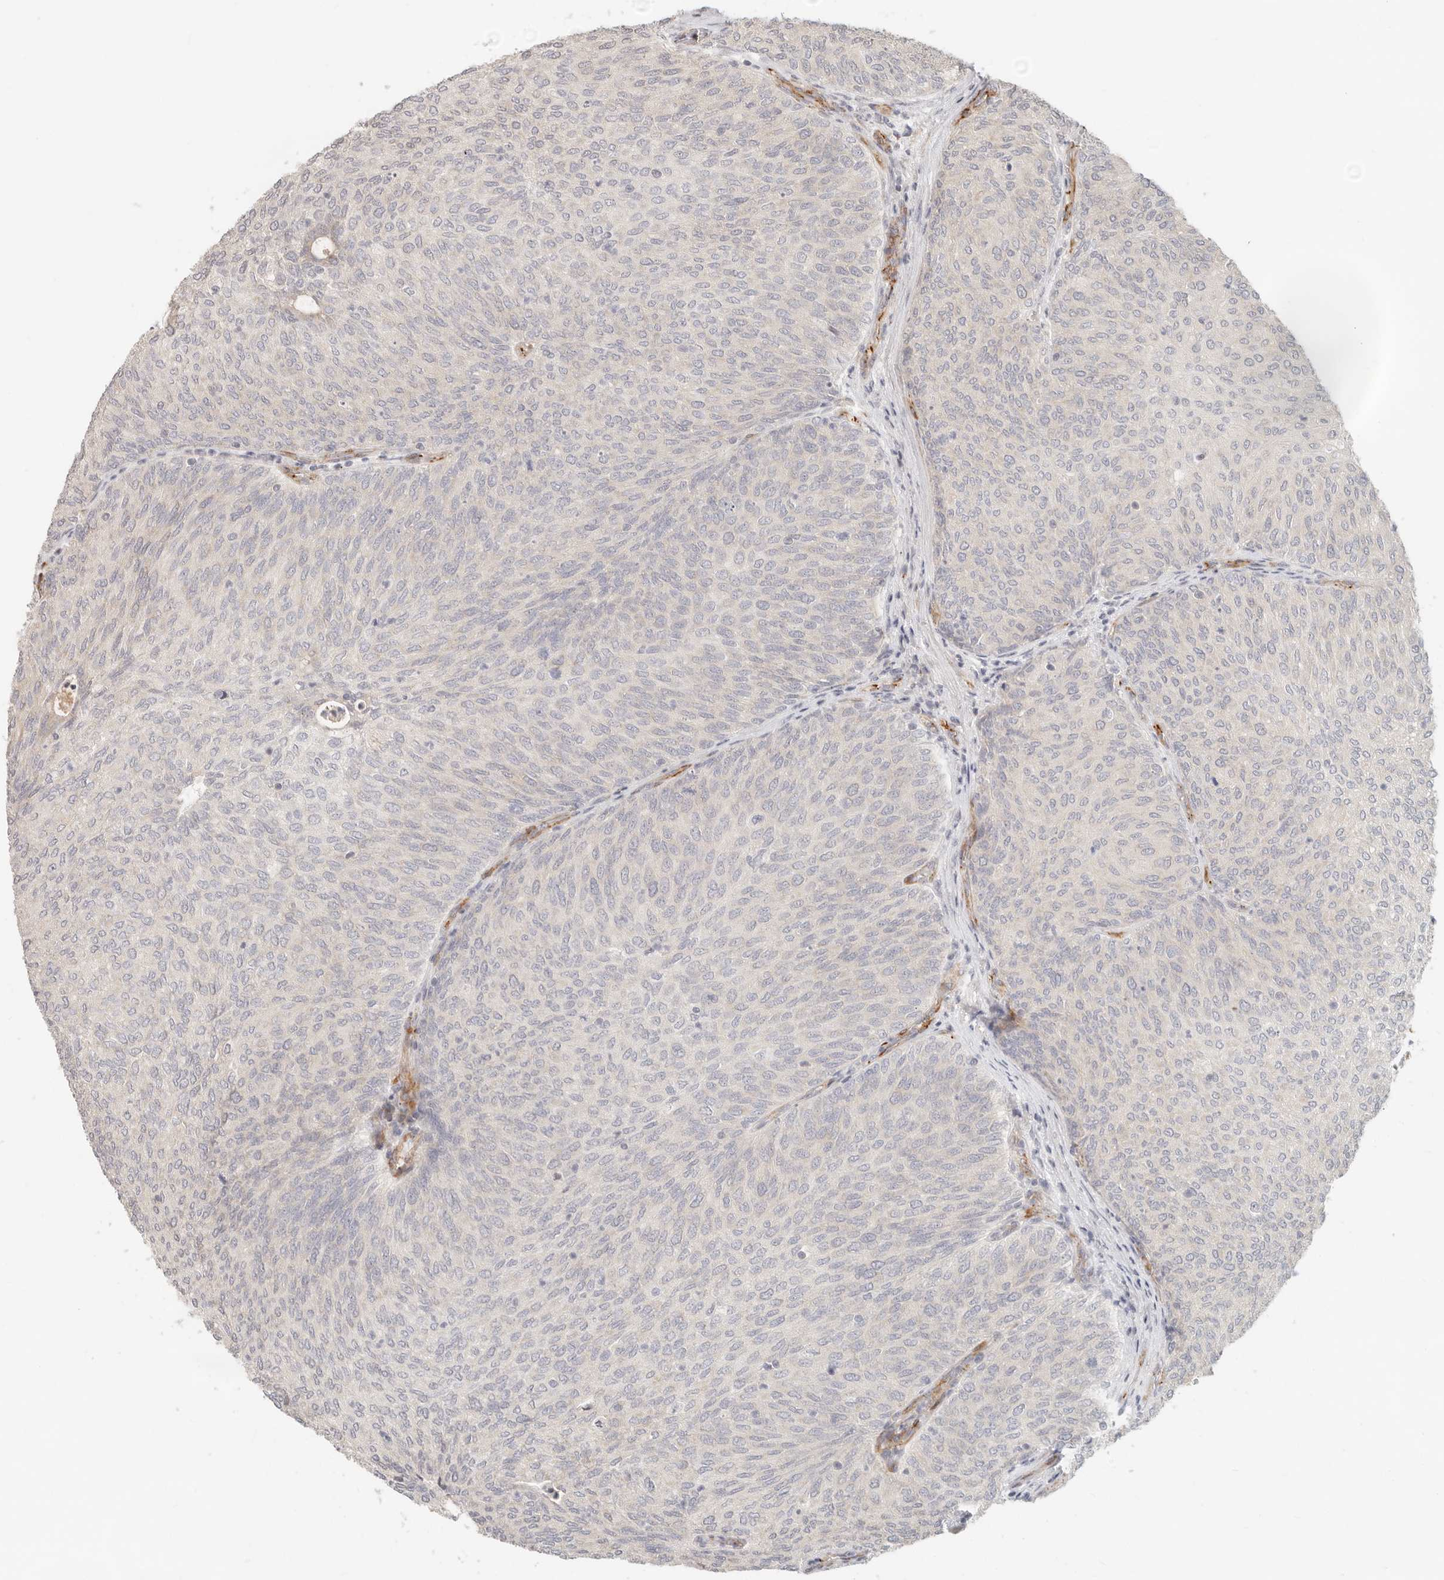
{"staining": {"intensity": "negative", "quantity": "none", "location": "none"}, "tissue": "urothelial cancer", "cell_type": "Tumor cells", "image_type": "cancer", "snomed": [{"axis": "morphology", "description": "Urothelial carcinoma, Low grade"}, {"axis": "topography", "description": "Urinary bladder"}], "caption": "DAB immunohistochemical staining of human urothelial cancer demonstrates no significant expression in tumor cells. The staining is performed using DAB brown chromogen with nuclei counter-stained in using hematoxylin.", "gene": "SASS6", "patient": {"sex": "female", "age": 79}}